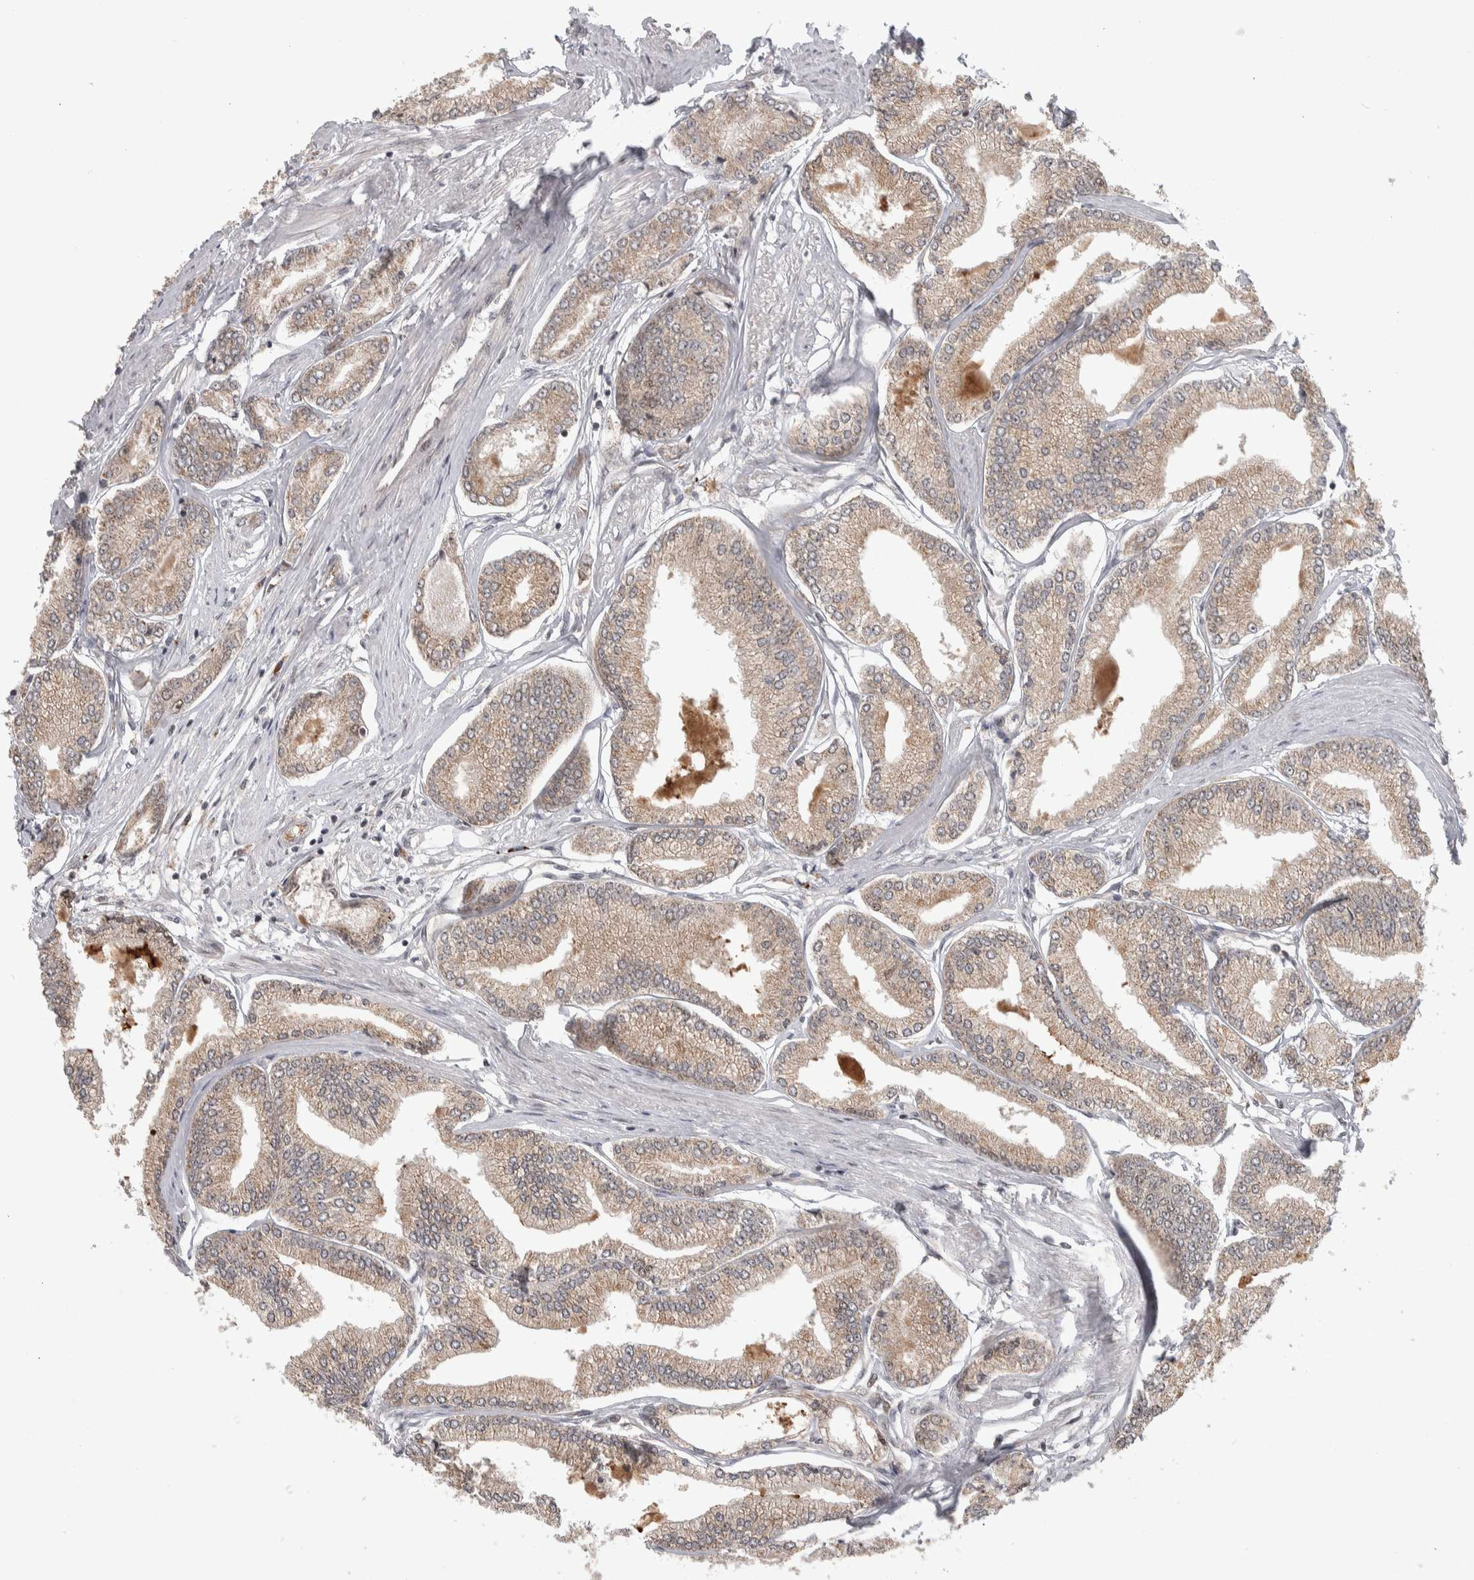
{"staining": {"intensity": "weak", "quantity": "25%-75%", "location": "cytoplasmic/membranous"}, "tissue": "prostate cancer", "cell_type": "Tumor cells", "image_type": "cancer", "snomed": [{"axis": "morphology", "description": "Adenocarcinoma, Low grade"}, {"axis": "topography", "description": "Prostate"}], "caption": "A photomicrograph showing weak cytoplasmic/membranous positivity in about 25%-75% of tumor cells in prostate cancer, as visualized by brown immunohistochemical staining.", "gene": "ZNF592", "patient": {"sex": "male", "age": 52}}